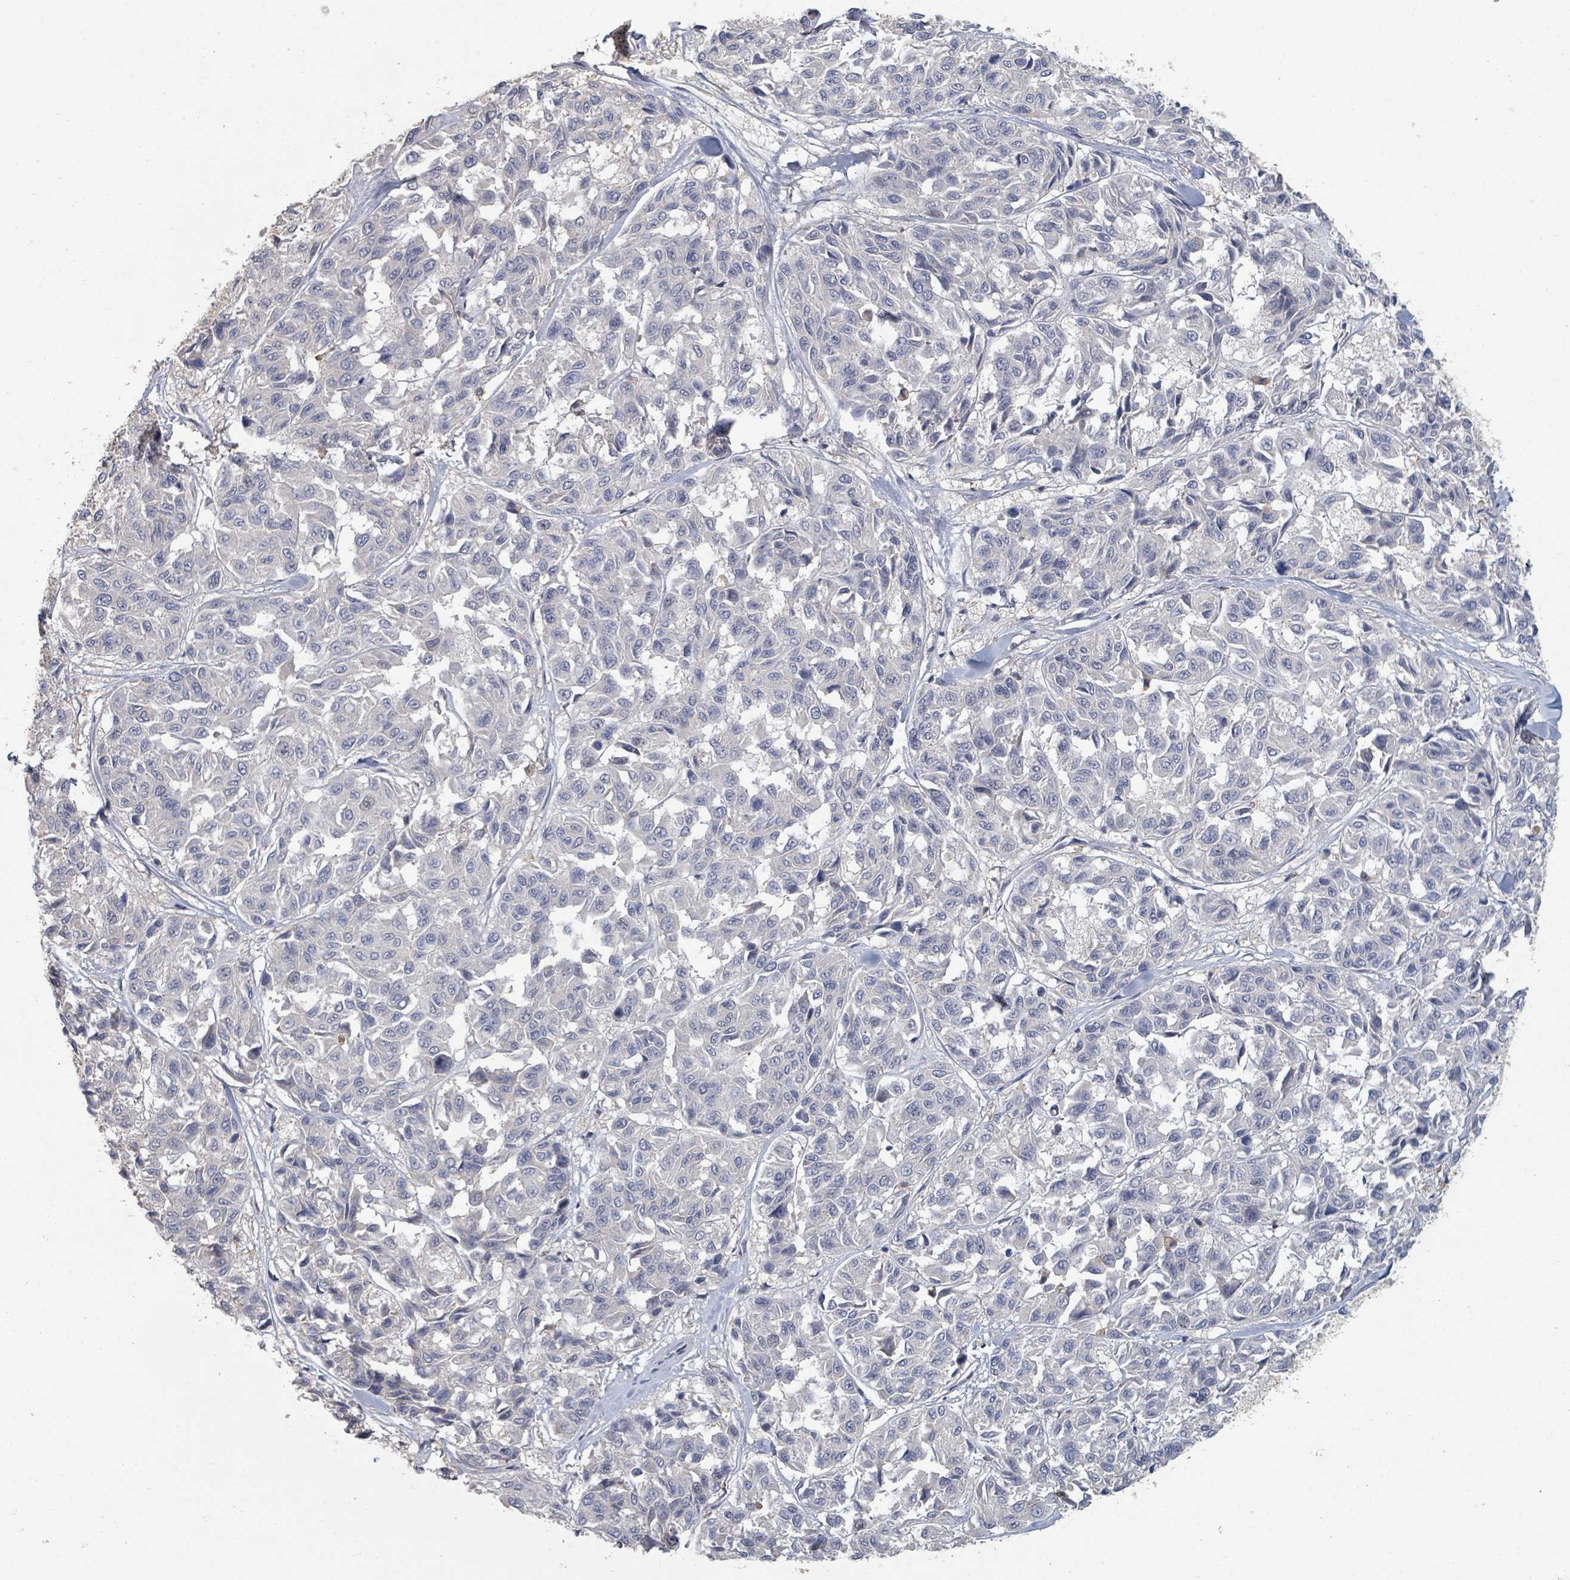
{"staining": {"intensity": "negative", "quantity": "none", "location": "none"}, "tissue": "melanoma", "cell_type": "Tumor cells", "image_type": "cancer", "snomed": [{"axis": "morphology", "description": "Malignant melanoma, NOS"}, {"axis": "topography", "description": "Skin"}], "caption": "This is an IHC micrograph of malignant melanoma. There is no positivity in tumor cells.", "gene": "PLAUR", "patient": {"sex": "female", "age": 66}}